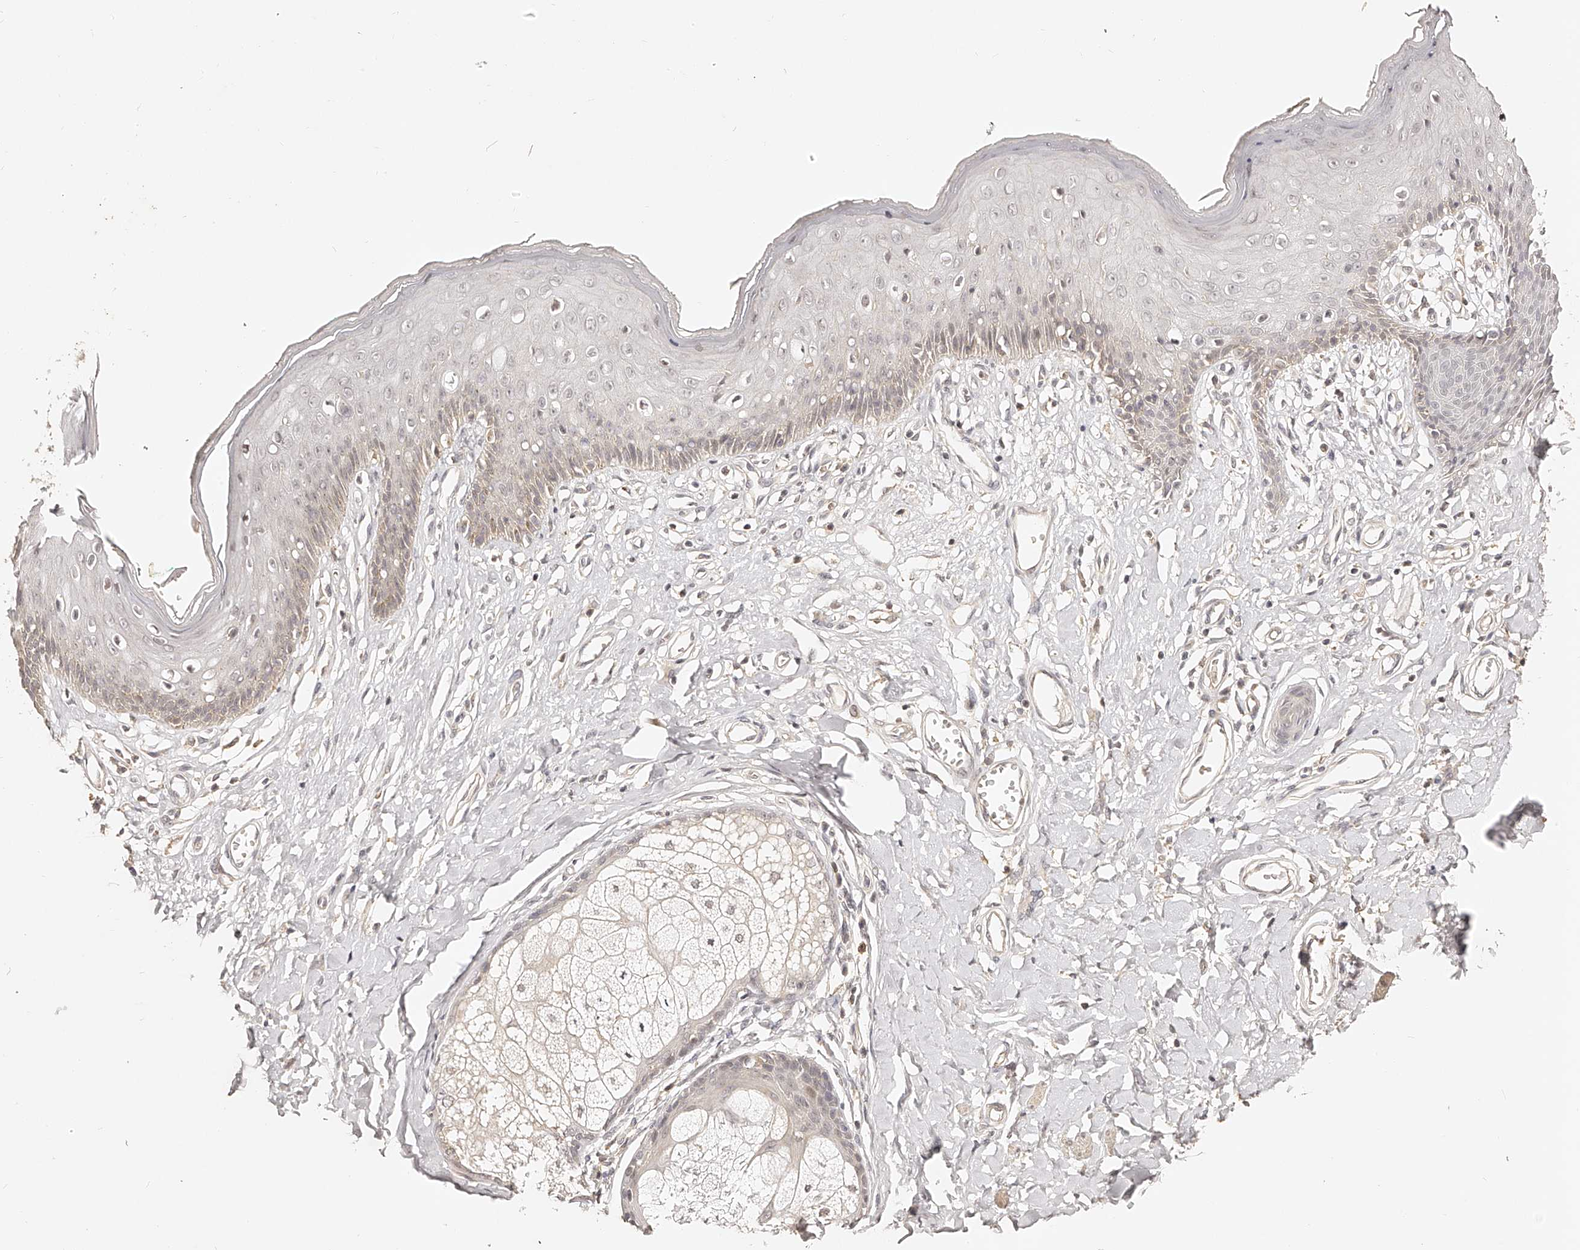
{"staining": {"intensity": "negative", "quantity": "none", "location": "none"}, "tissue": "skin", "cell_type": "Epidermal cells", "image_type": "normal", "snomed": [{"axis": "morphology", "description": "Normal tissue, NOS"}, {"axis": "morphology", "description": "Squamous cell carcinoma, NOS"}, {"axis": "topography", "description": "Vulva"}], "caption": "Immunohistochemistry (IHC) photomicrograph of normal skin stained for a protein (brown), which reveals no expression in epidermal cells. The staining was performed using DAB to visualize the protein expression in brown, while the nuclei were stained in blue with hematoxylin (Magnification: 20x).", "gene": "ZNF789", "patient": {"sex": "female", "age": 85}}